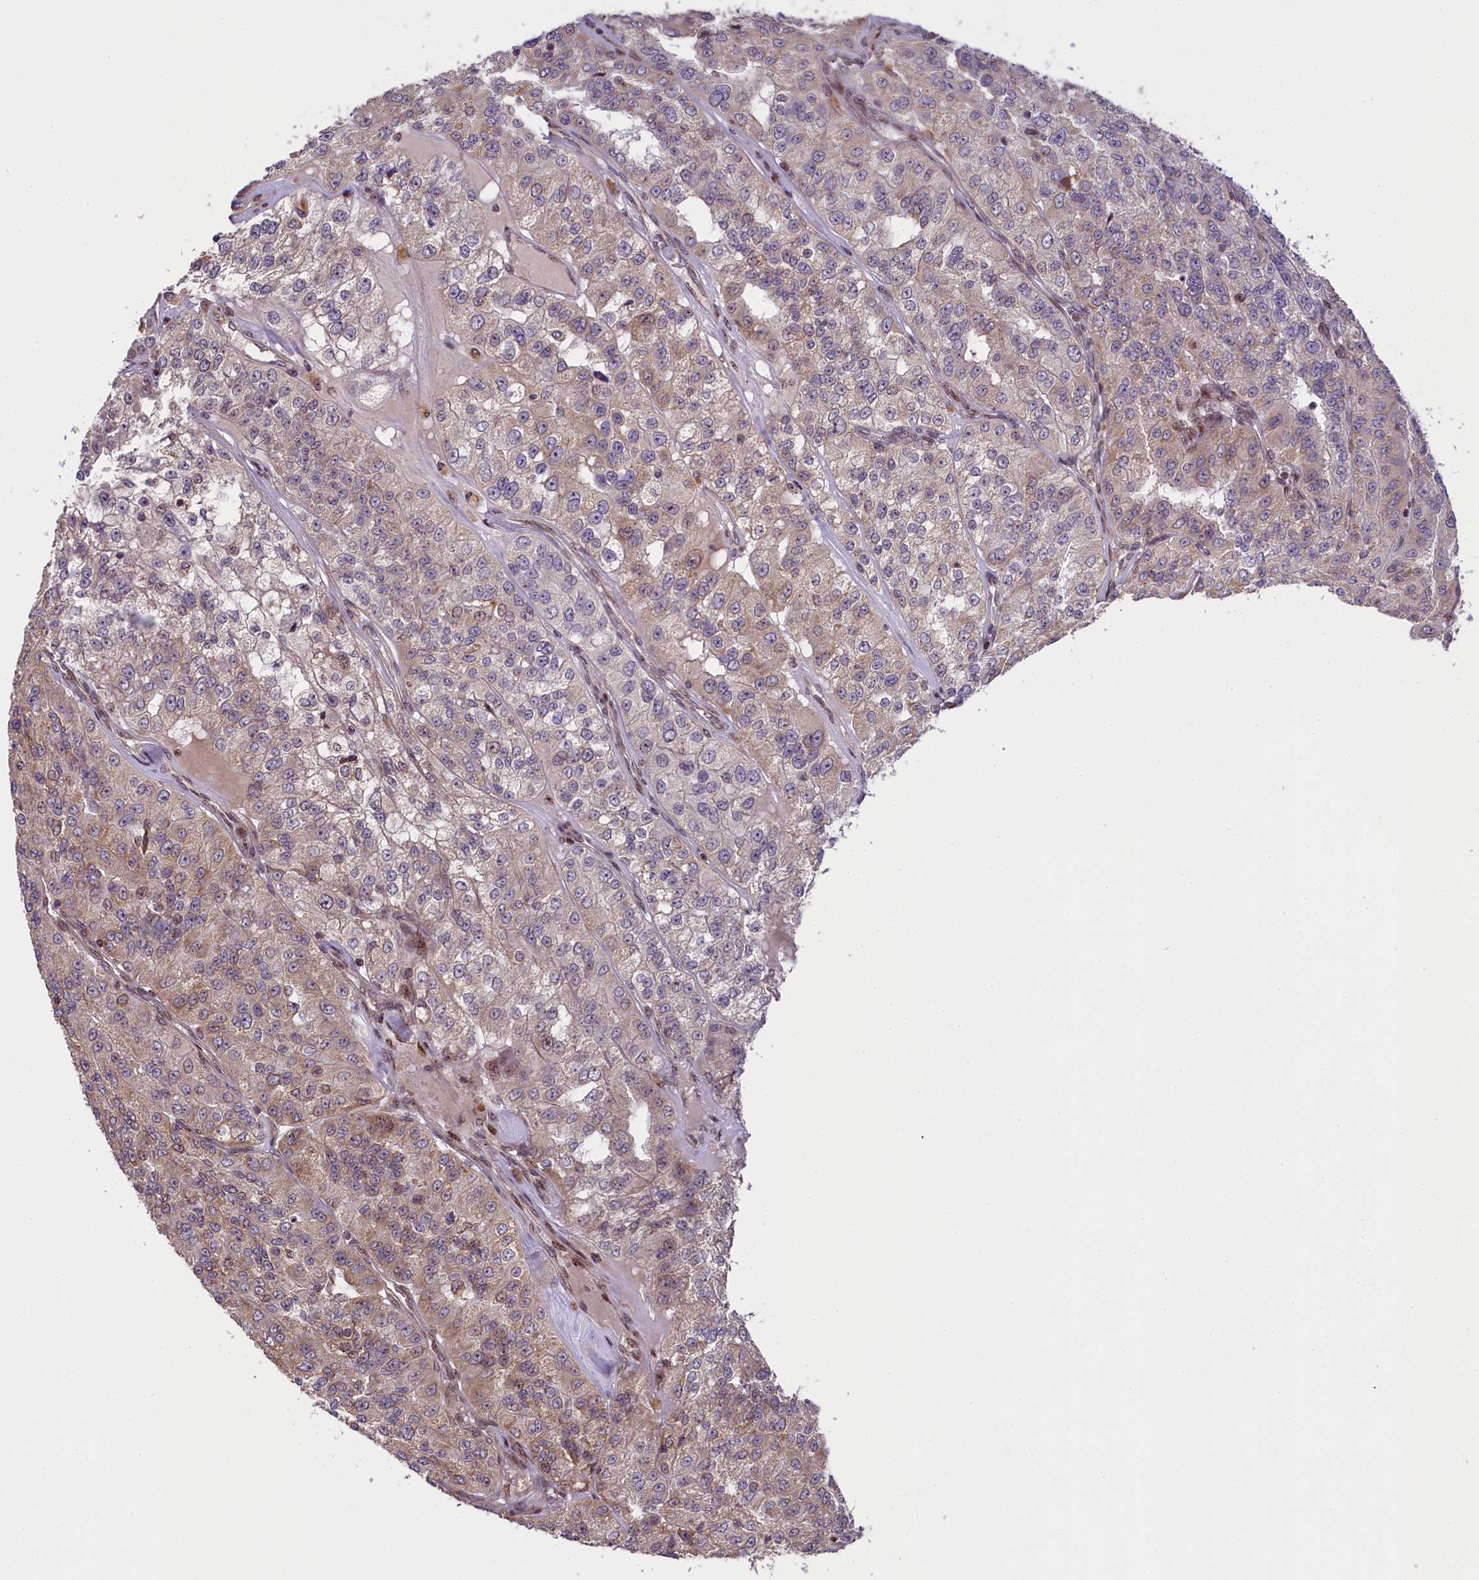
{"staining": {"intensity": "moderate", "quantity": ">75%", "location": "cytoplasmic/membranous"}, "tissue": "renal cancer", "cell_type": "Tumor cells", "image_type": "cancer", "snomed": [{"axis": "morphology", "description": "Adenocarcinoma, NOS"}, {"axis": "topography", "description": "Kidney"}], "caption": "Protein expression analysis of renal adenocarcinoma exhibits moderate cytoplasmic/membranous positivity in about >75% of tumor cells. (DAB = brown stain, brightfield microscopy at high magnification).", "gene": "RBBP8", "patient": {"sex": "female", "age": 63}}